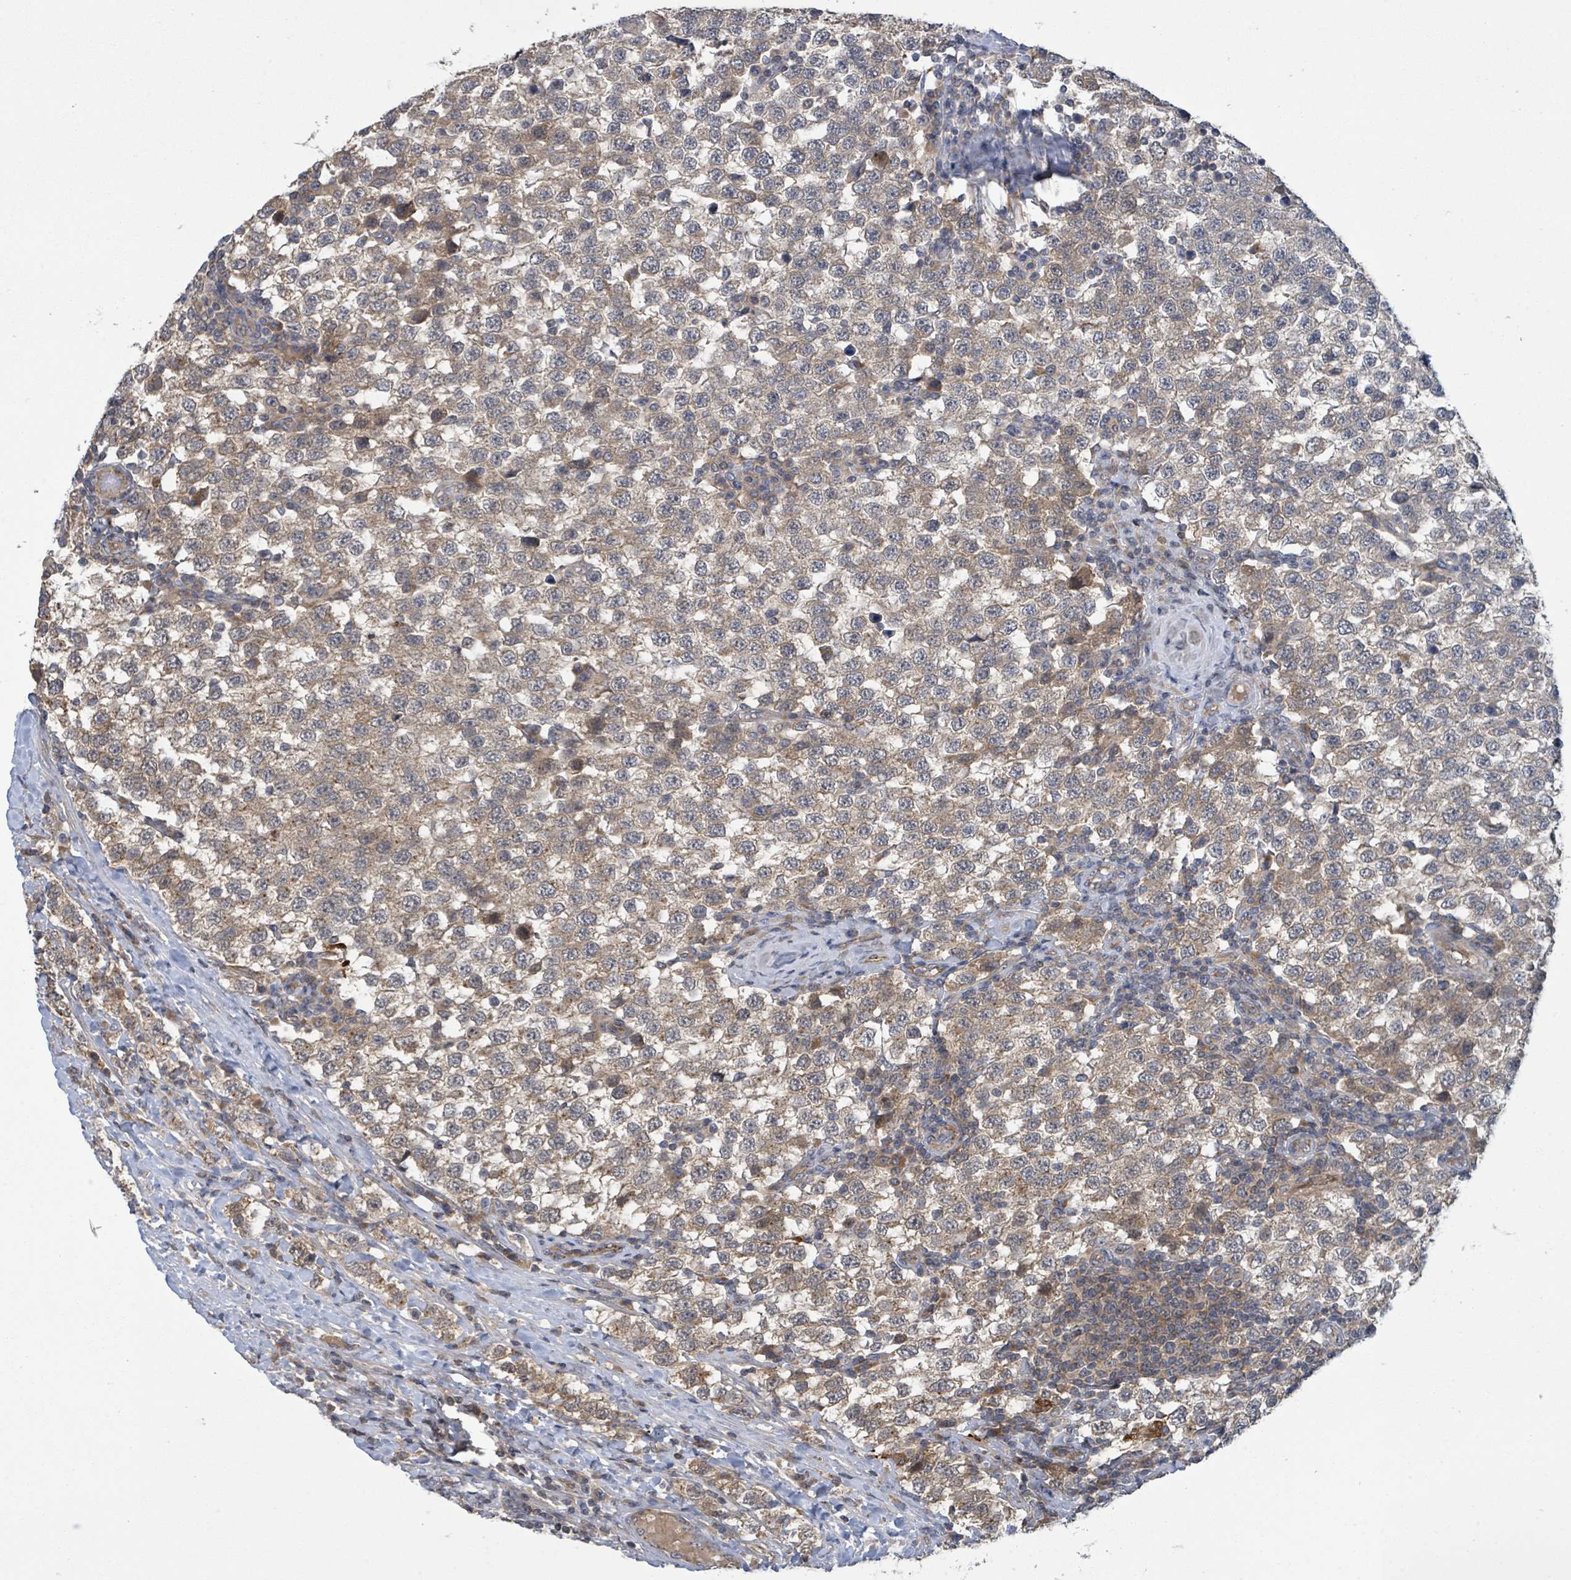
{"staining": {"intensity": "moderate", "quantity": ">75%", "location": "cytoplasmic/membranous"}, "tissue": "testis cancer", "cell_type": "Tumor cells", "image_type": "cancer", "snomed": [{"axis": "morphology", "description": "Seminoma, NOS"}, {"axis": "topography", "description": "Testis"}], "caption": "This is an image of immunohistochemistry (IHC) staining of seminoma (testis), which shows moderate positivity in the cytoplasmic/membranous of tumor cells.", "gene": "CCDC121", "patient": {"sex": "male", "age": 34}}